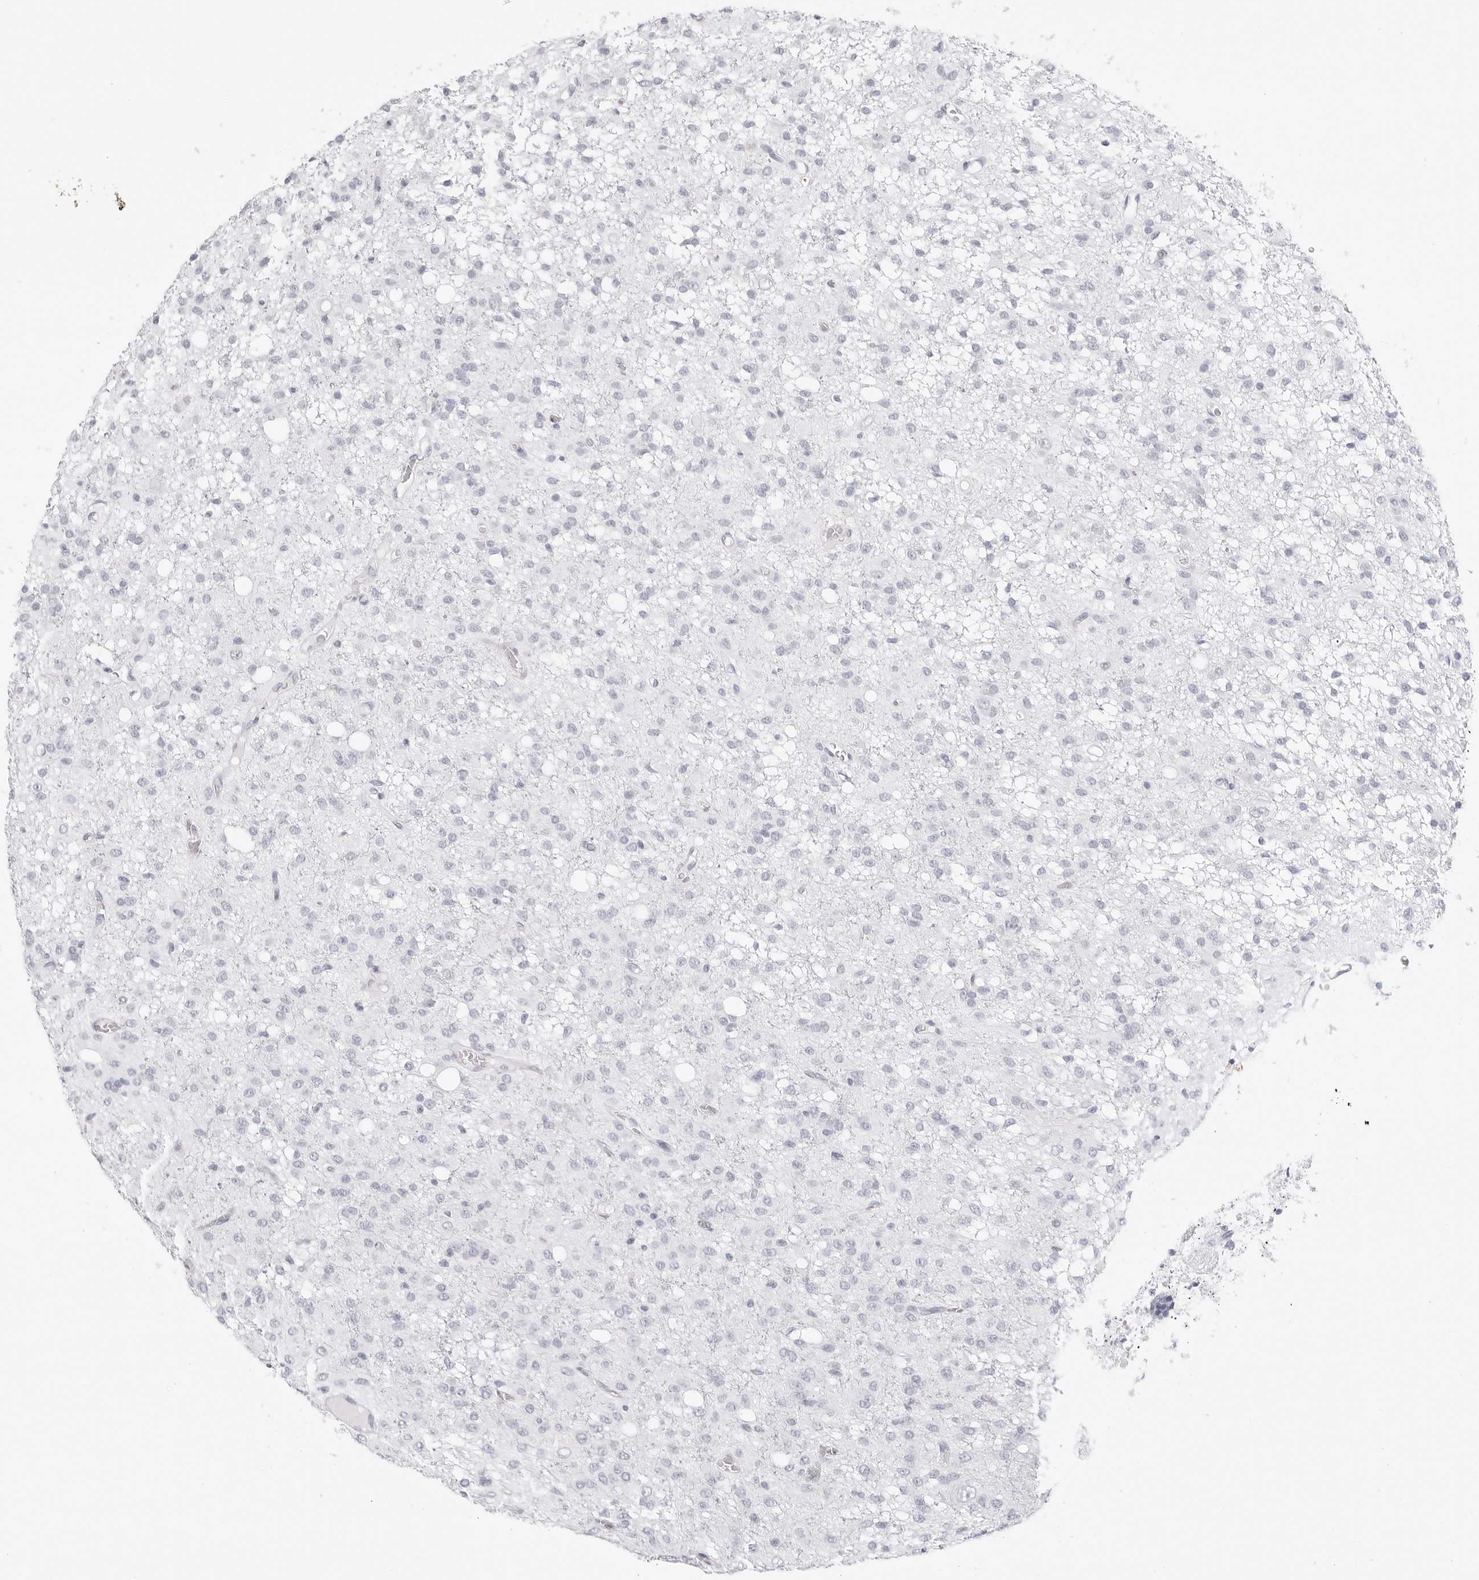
{"staining": {"intensity": "negative", "quantity": "none", "location": "none"}, "tissue": "glioma", "cell_type": "Tumor cells", "image_type": "cancer", "snomed": [{"axis": "morphology", "description": "Glioma, malignant, High grade"}, {"axis": "topography", "description": "Brain"}], "caption": "High power microscopy photomicrograph of an immunohistochemistry image of glioma, revealing no significant expression in tumor cells.", "gene": "HMGCS2", "patient": {"sex": "female", "age": 59}}